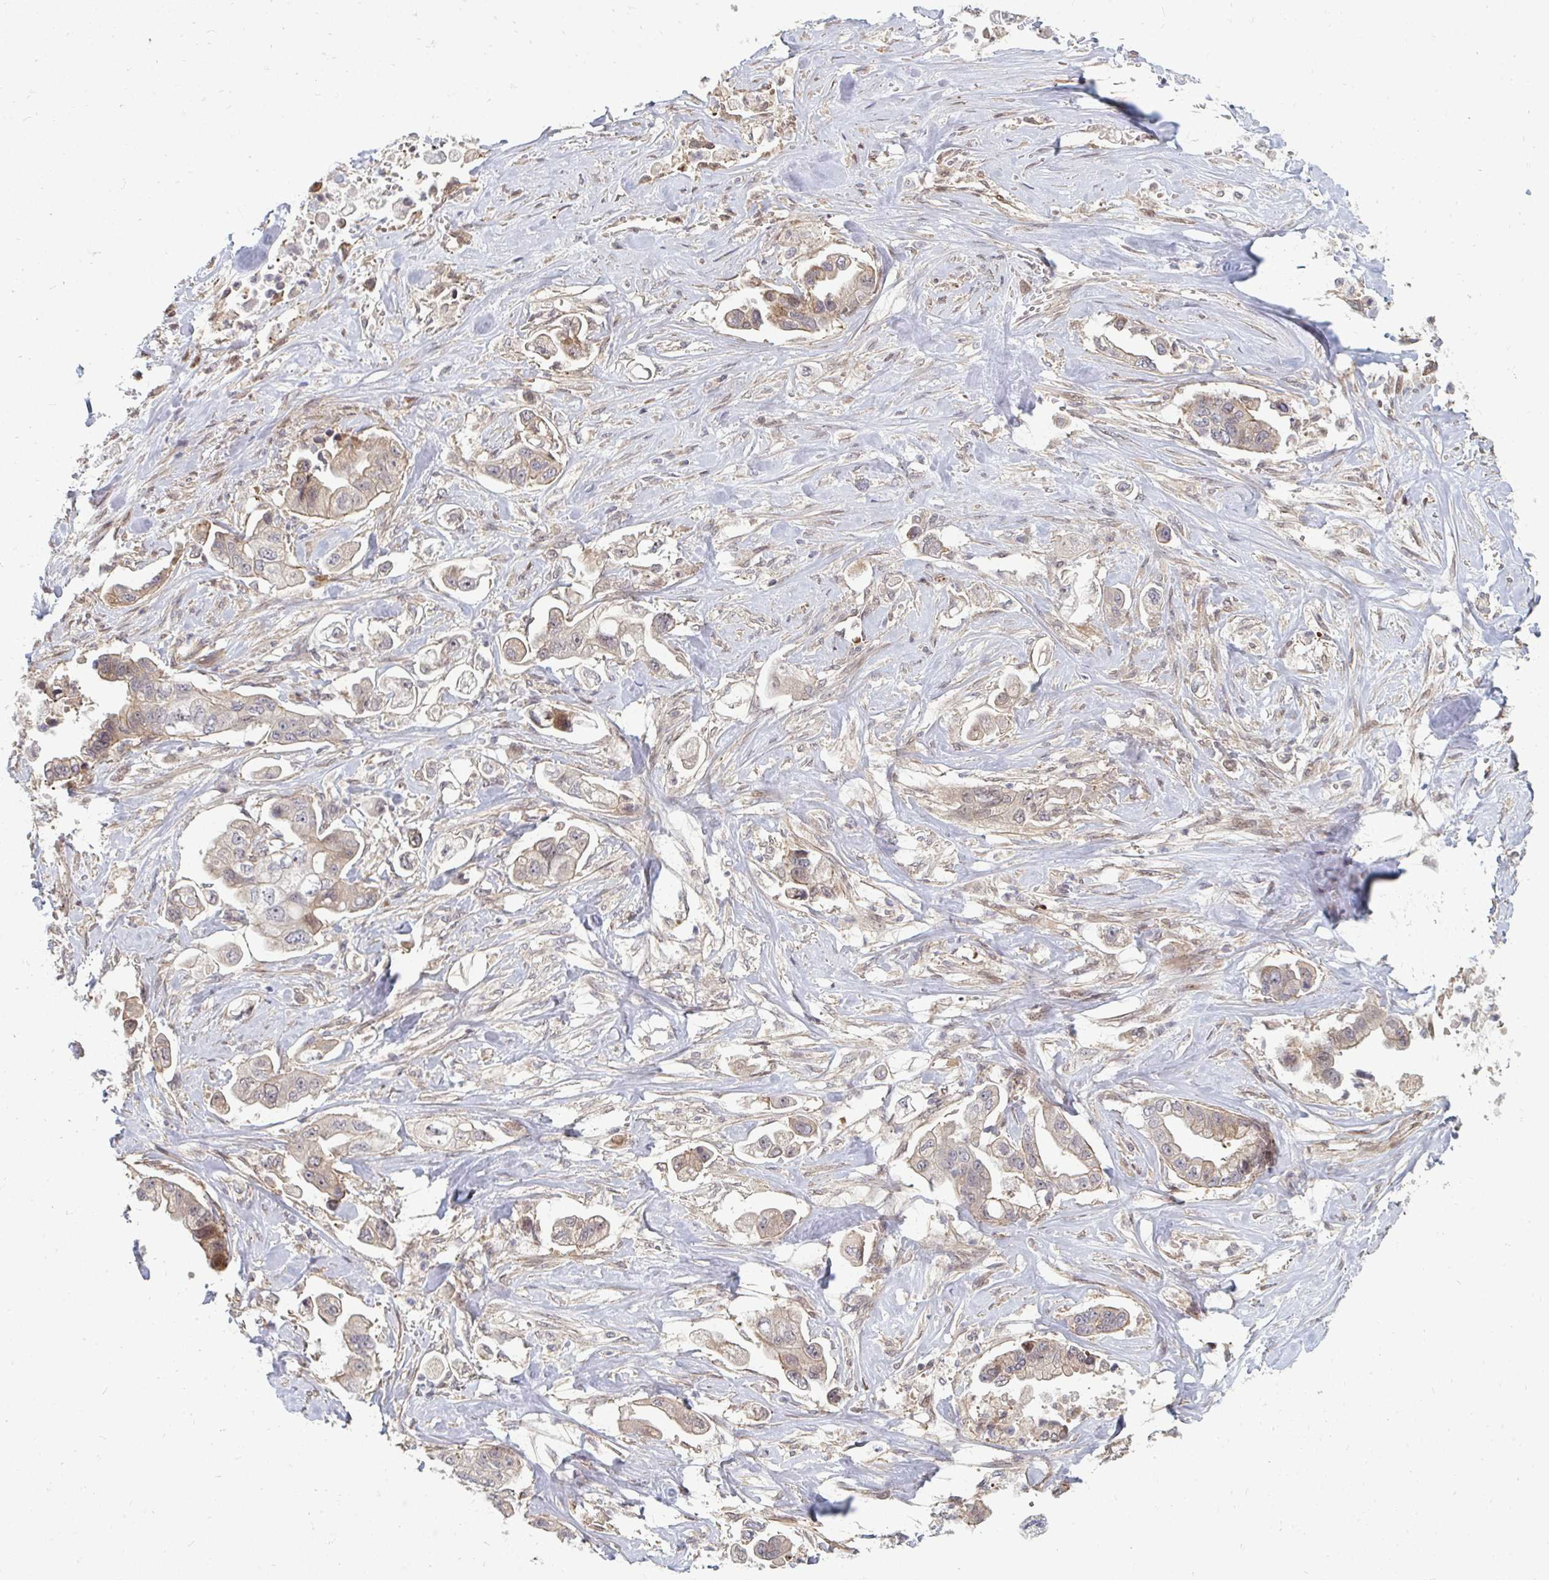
{"staining": {"intensity": "weak", "quantity": "<25%", "location": "cytoplasmic/membranous"}, "tissue": "stomach cancer", "cell_type": "Tumor cells", "image_type": "cancer", "snomed": [{"axis": "morphology", "description": "Adenocarcinoma, NOS"}, {"axis": "topography", "description": "Stomach"}], "caption": "The image shows no significant positivity in tumor cells of stomach cancer. (DAB IHC with hematoxylin counter stain).", "gene": "ZNF285", "patient": {"sex": "male", "age": 62}}